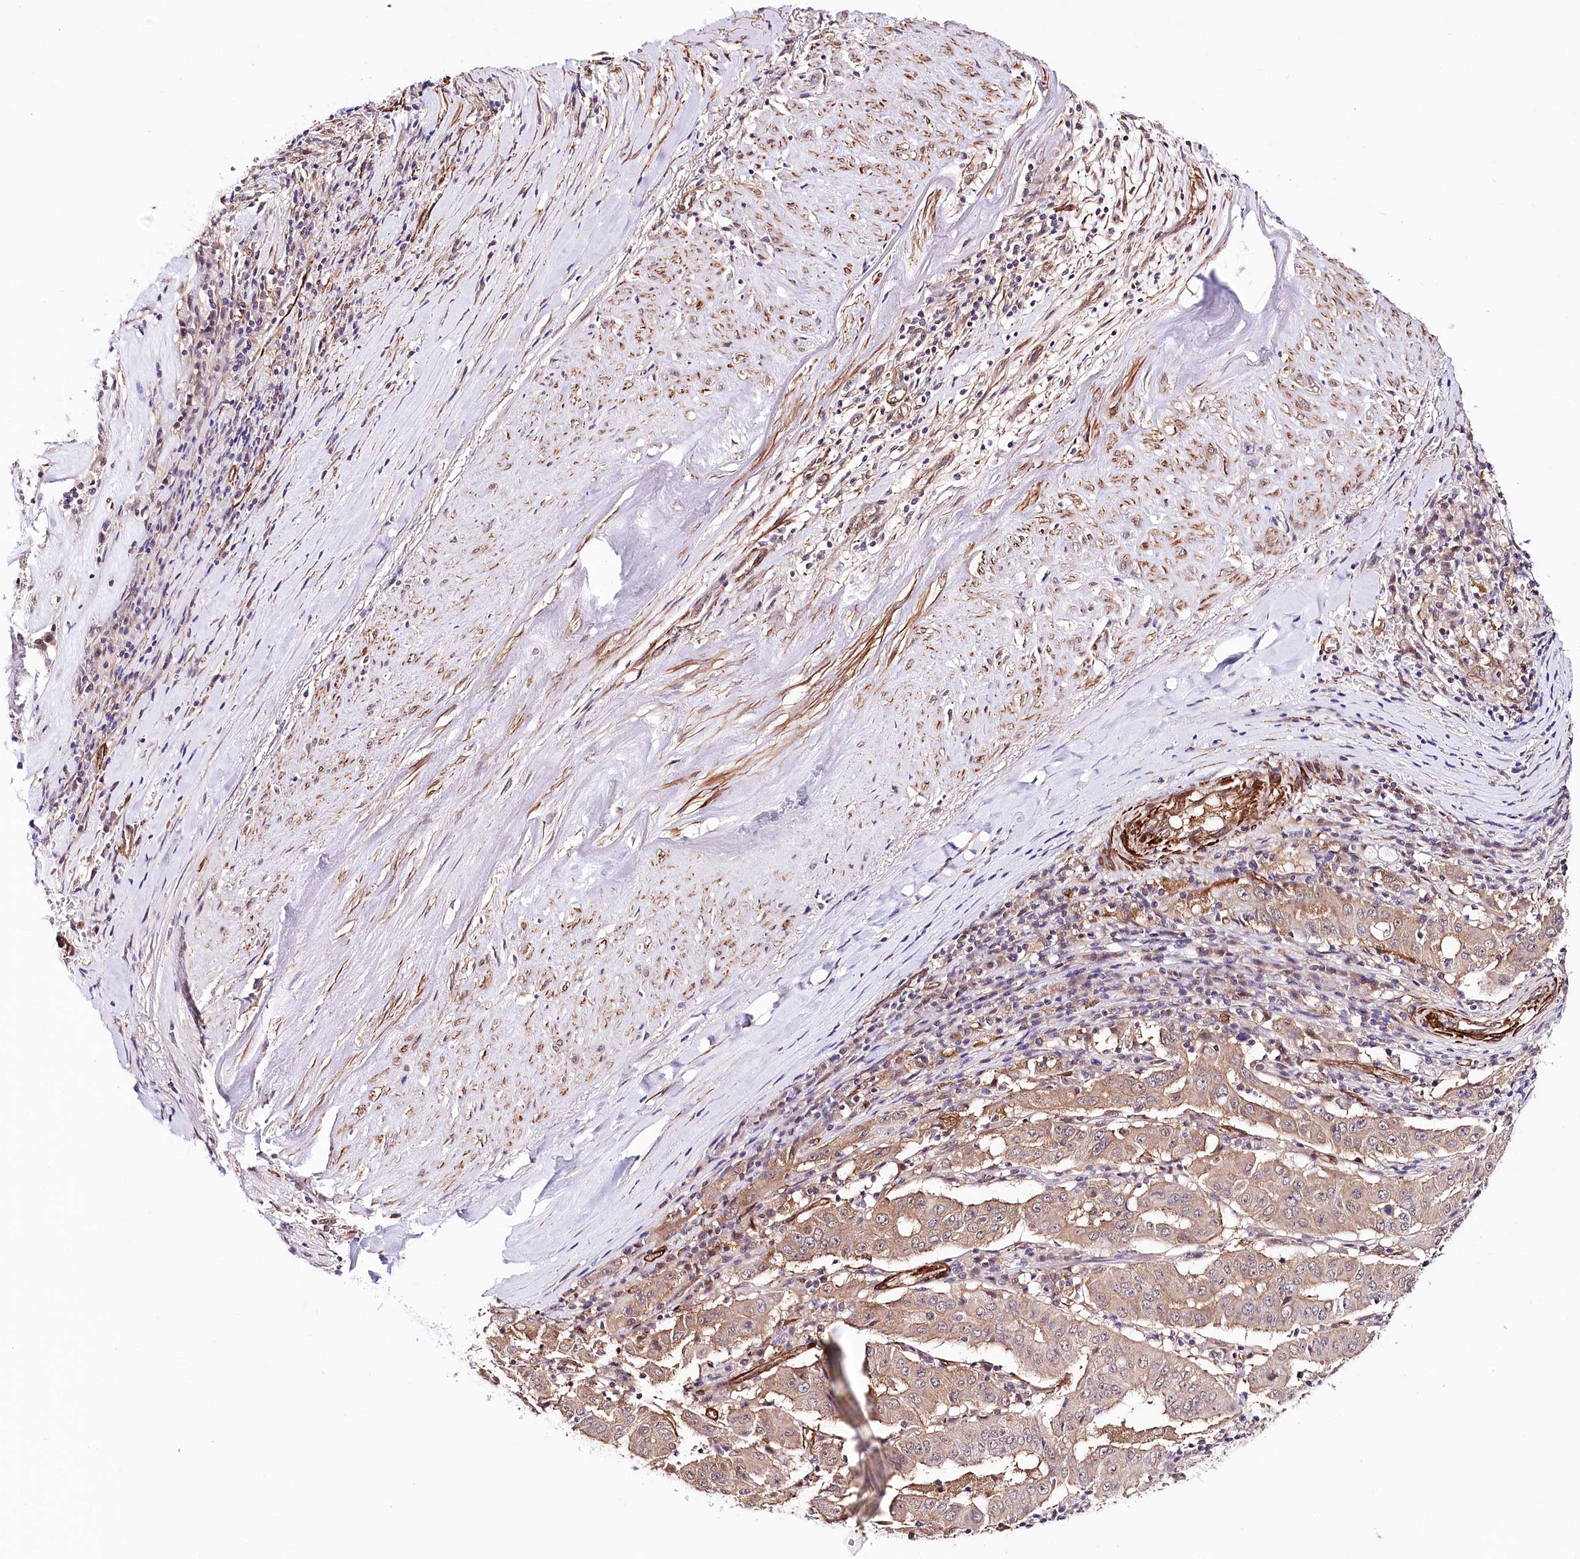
{"staining": {"intensity": "weak", "quantity": ">75%", "location": "cytoplasmic/membranous"}, "tissue": "pancreatic cancer", "cell_type": "Tumor cells", "image_type": "cancer", "snomed": [{"axis": "morphology", "description": "Adenocarcinoma, NOS"}, {"axis": "topography", "description": "Pancreas"}], "caption": "High-magnification brightfield microscopy of adenocarcinoma (pancreatic) stained with DAB (brown) and counterstained with hematoxylin (blue). tumor cells exhibit weak cytoplasmic/membranous staining is seen in approximately>75% of cells.", "gene": "PPP2R5B", "patient": {"sex": "male", "age": 63}}